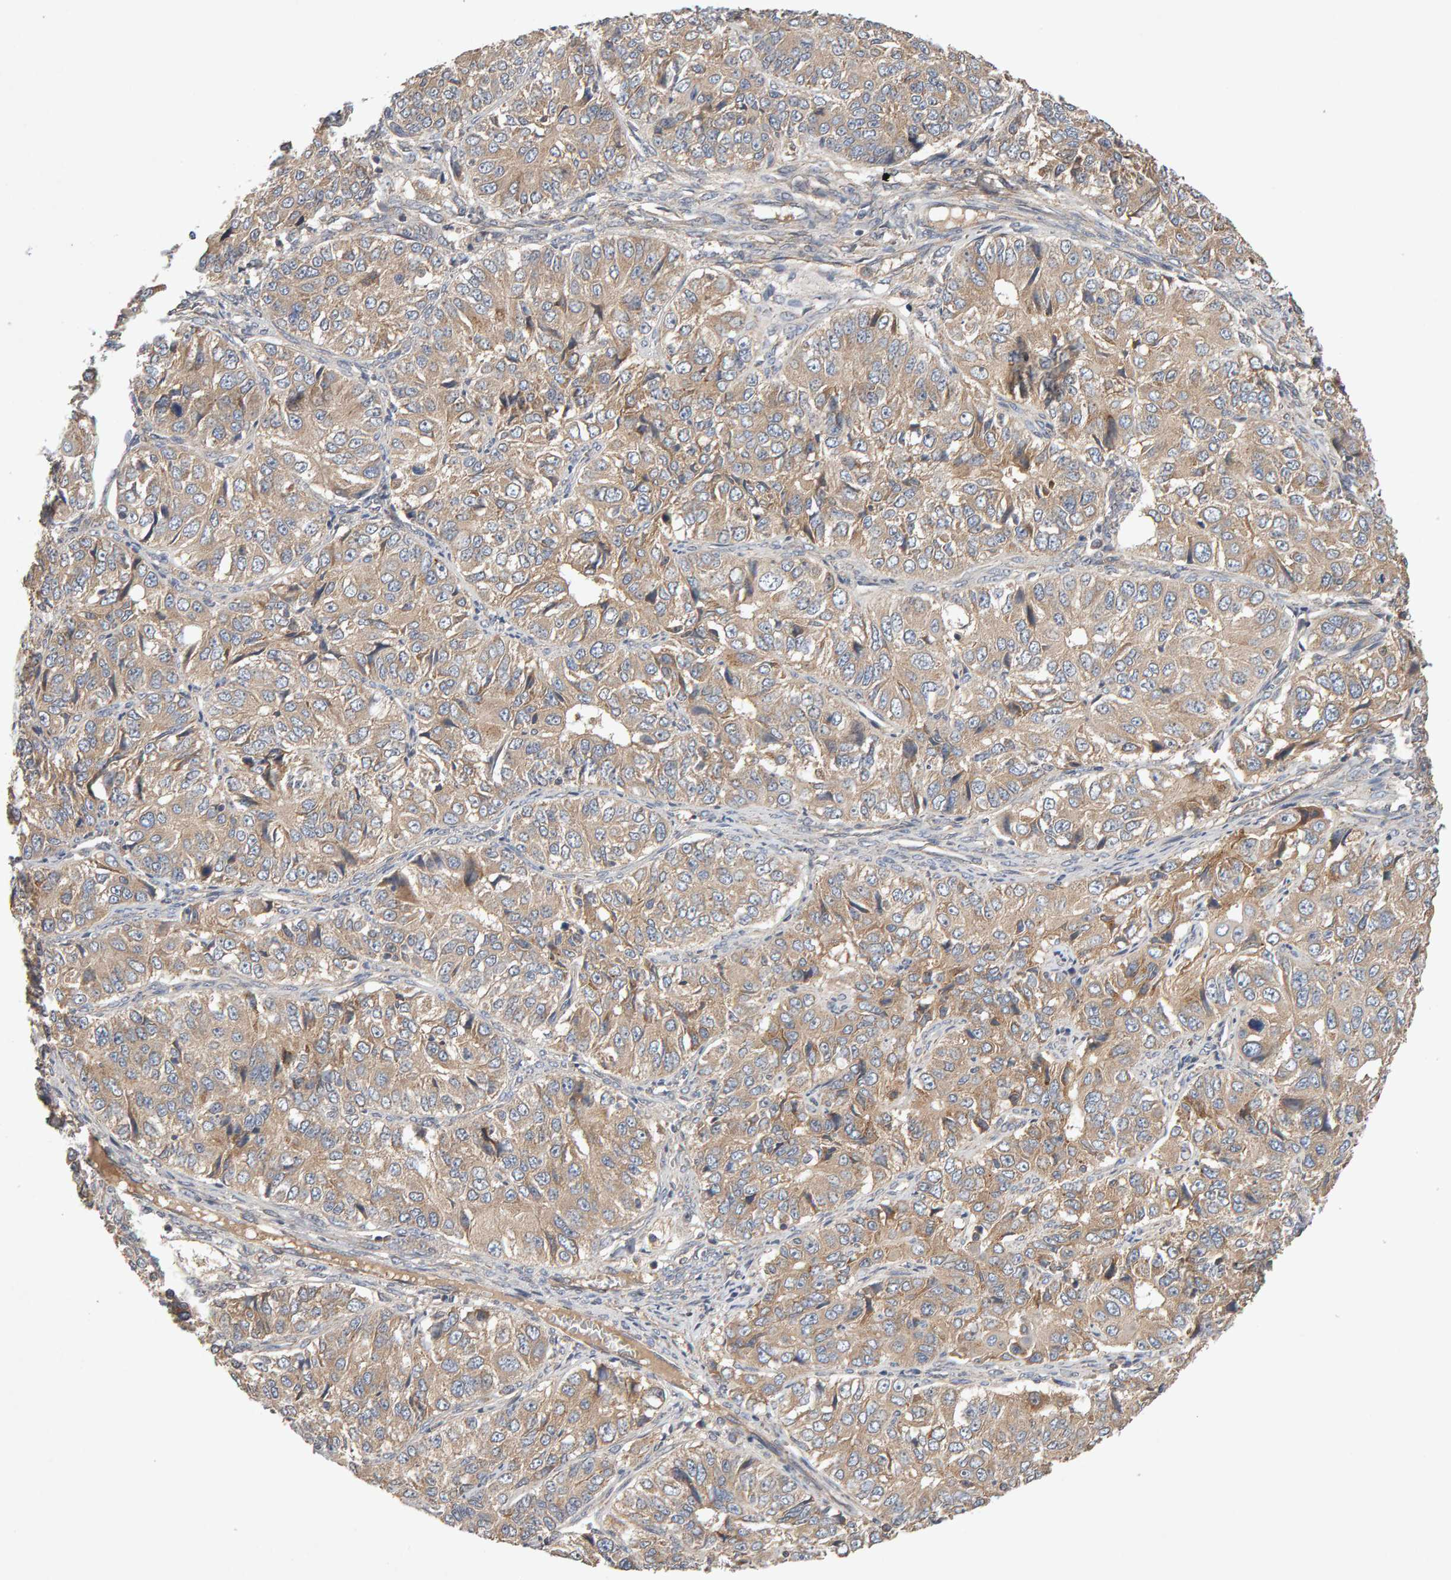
{"staining": {"intensity": "weak", "quantity": ">75%", "location": "cytoplasmic/membranous"}, "tissue": "ovarian cancer", "cell_type": "Tumor cells", "image_type": "cancer", "snomed": [{"axis": "morphology", "description": "Carcinoma, endometroid"}, {"axis": "topography", "description": "Ovary"}], "caption": "Approximately >75% of tumor cells in human ovarian endometroid carcinoma exhibit weak cytoplasmic/membranous protein expression as visualized by brown immunohistochemical staining.", "gene": "RNF19A", "patient": {"sex": "female", "age": 51}}